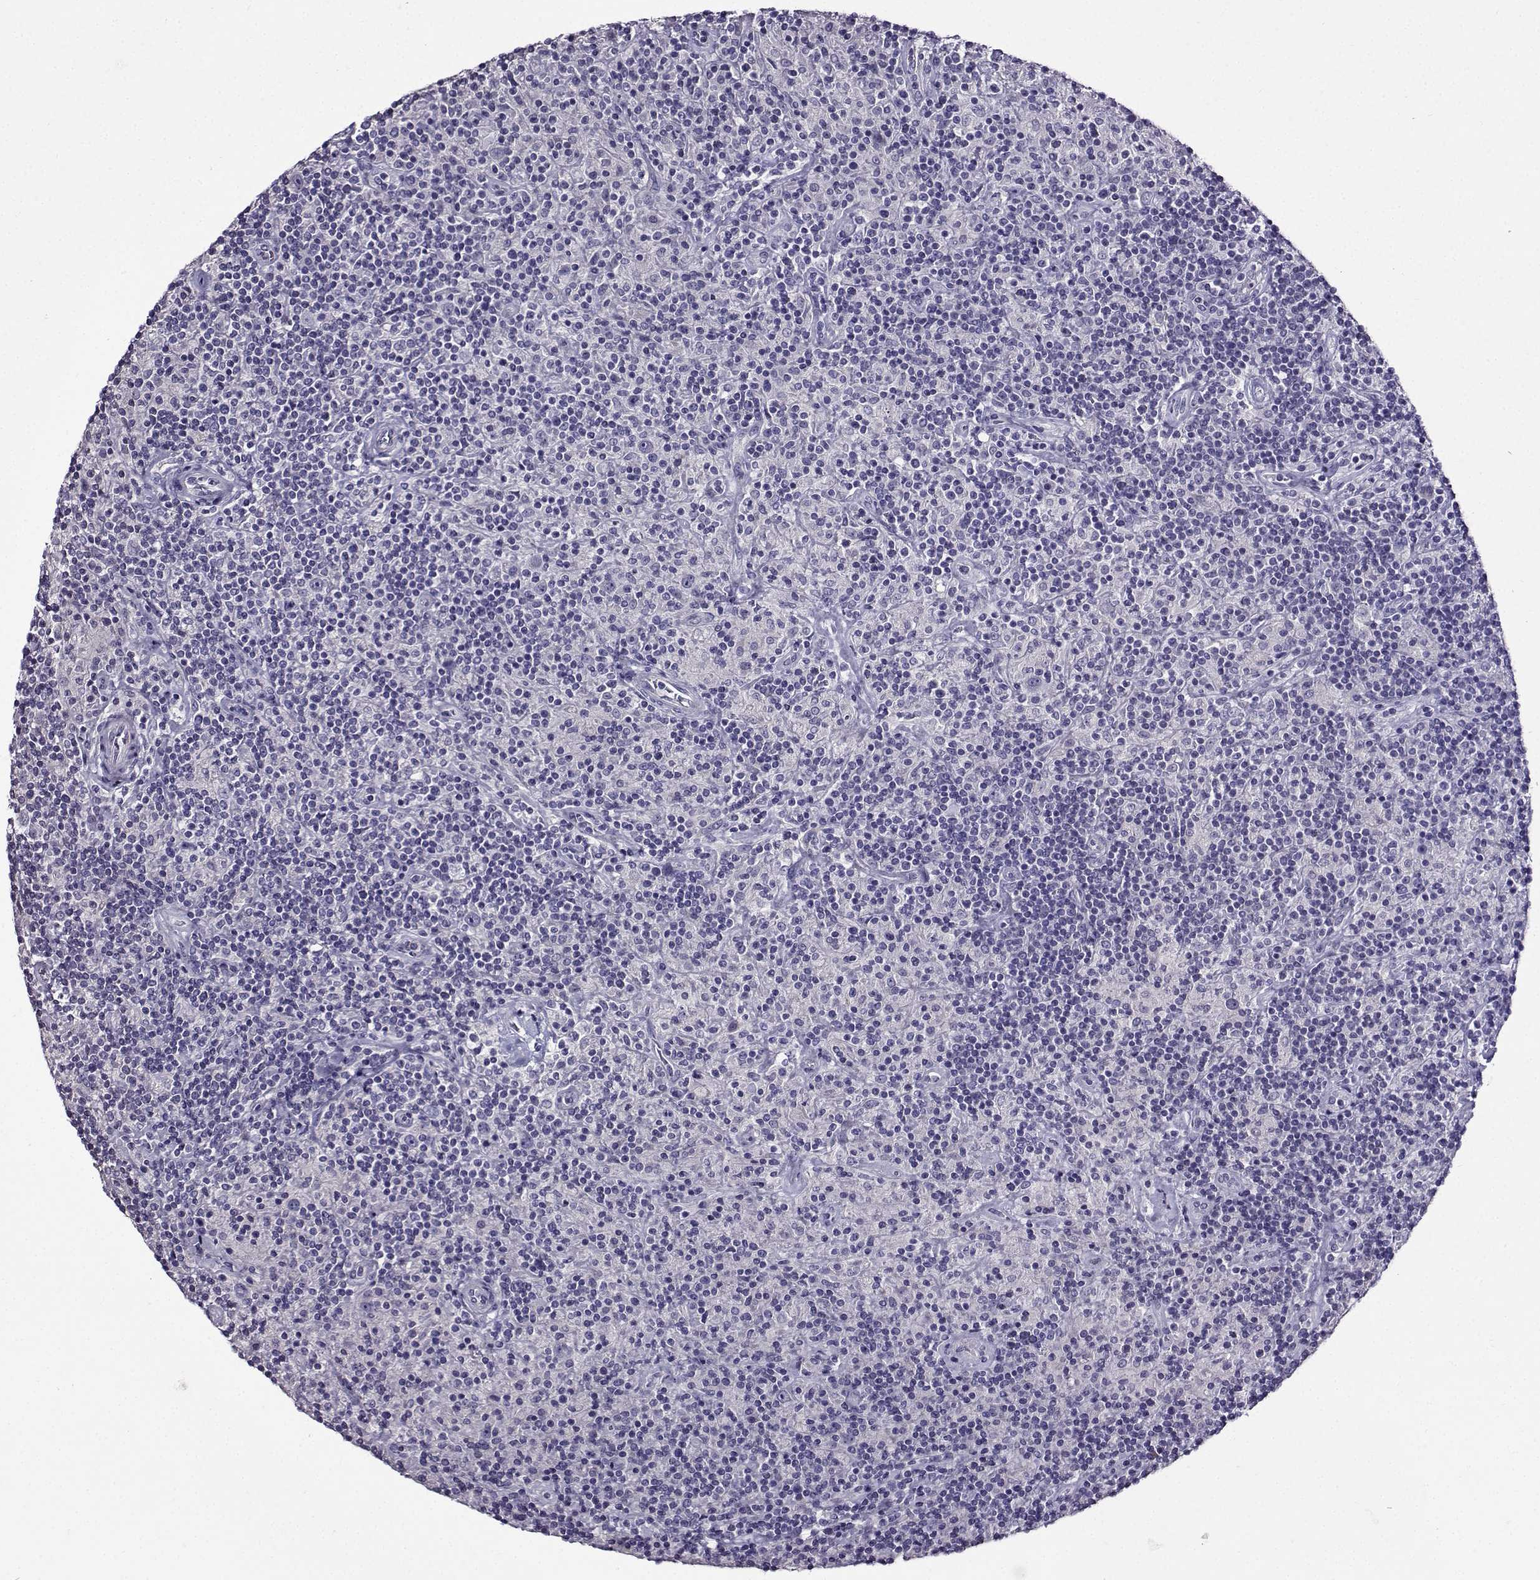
{"staining": {"intensity": "negative", "quantity": "none", "location": "none"}, "tissue": "lymphoma", "cell_type": "Tumor cells", "image_type": "cancer", "snomed": [{"axis": "morphology", "description": "Hodgkin's disease, NOS"}, {"axis": "topography", "description": "Lymph node"}], "caption": "This is an IHC micrograph of lymphoma. There is no expression in tumor cells.", "gene": "TMEM266", "patient": {"sex": "male", "age": 70}}